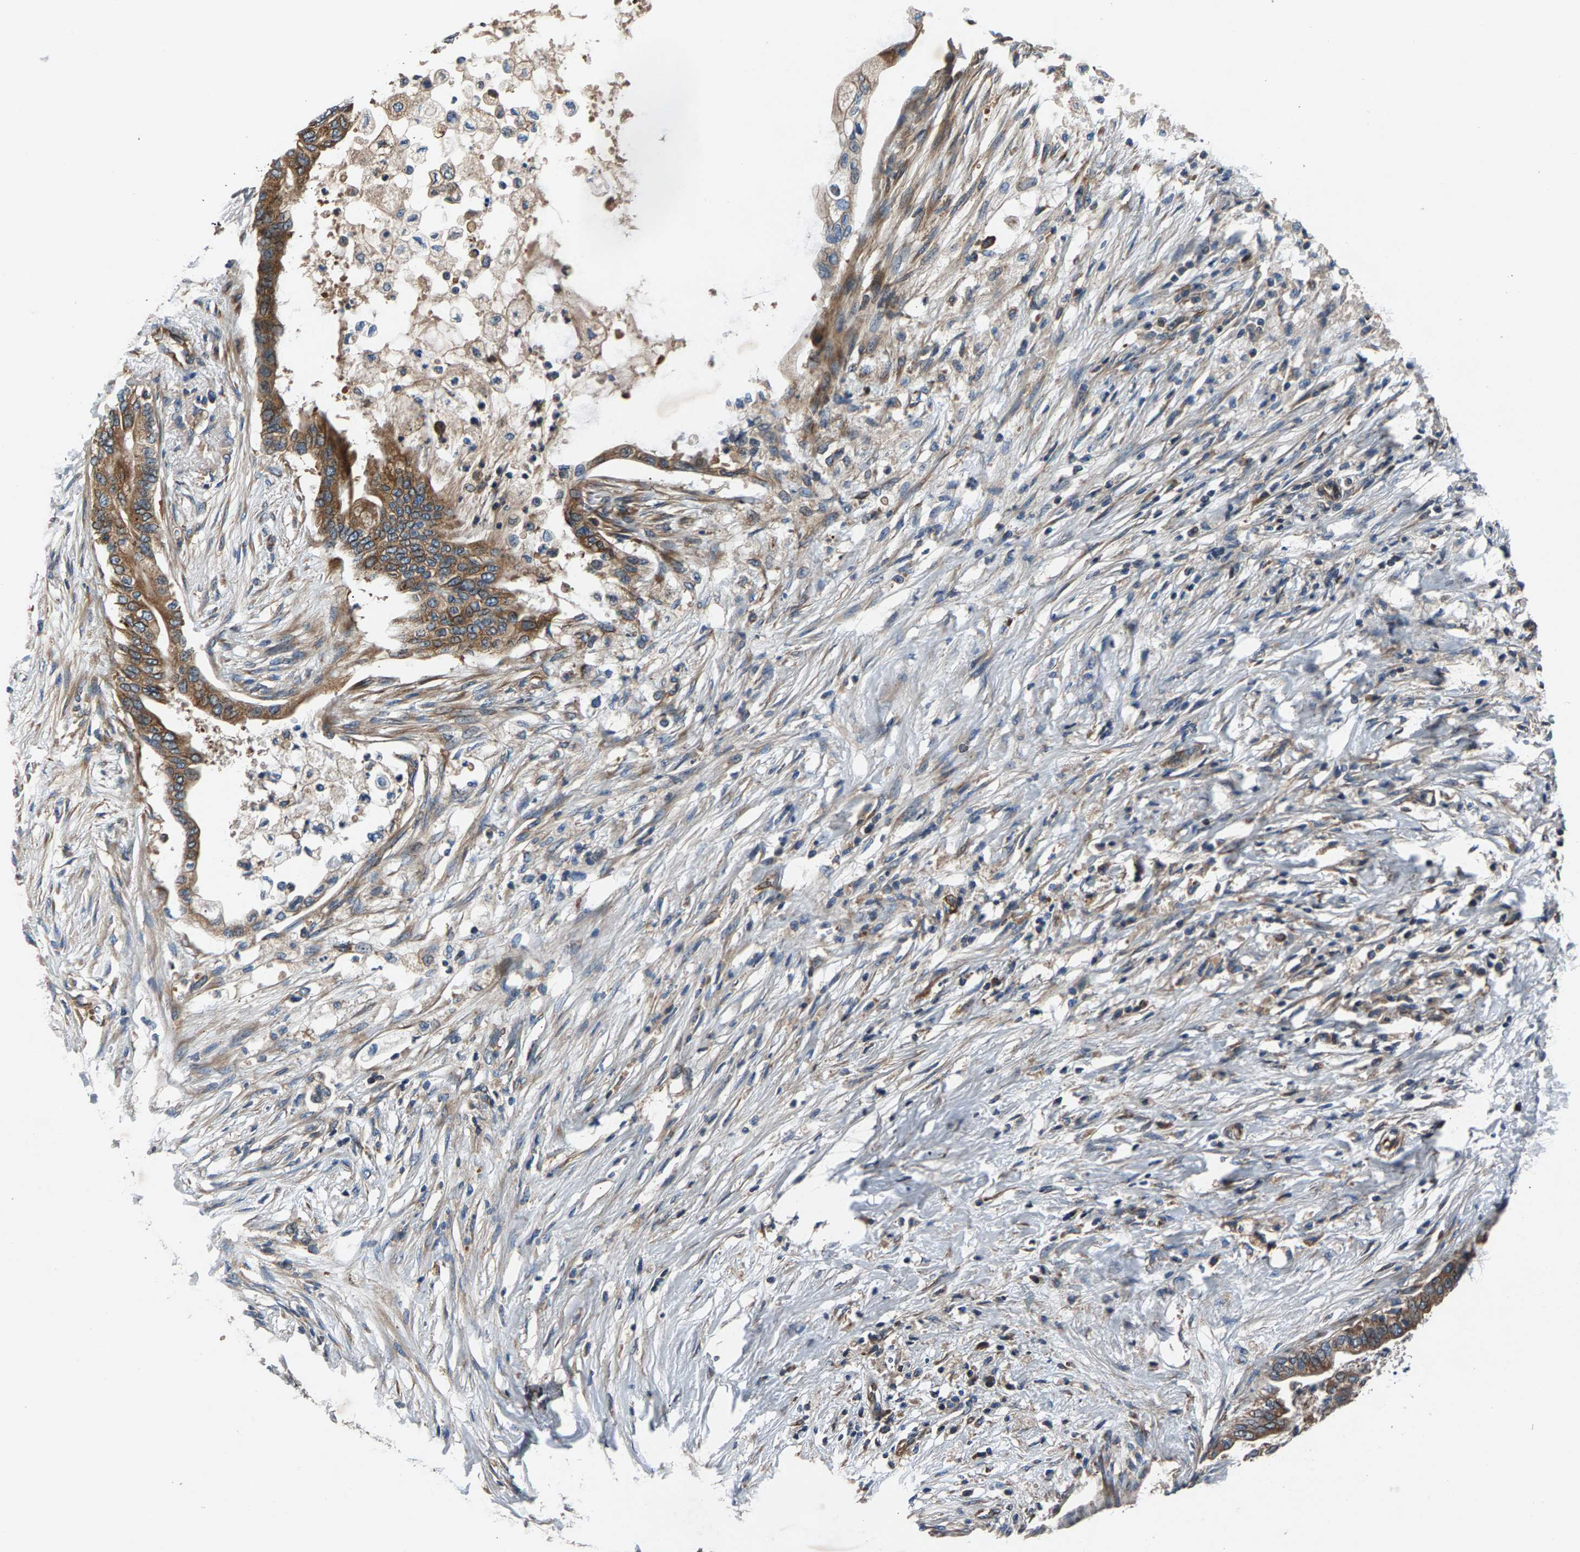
{"staining": {"intensity": "moderate", "quantity": ">75%", "location": "cytoplasmic/membranous"}, "tissue": "pancreatic cancer", "cell_type": "Tumor cells", "image_type": "cancer", "snomed": [{"axis": "morphology", "description": "Normal tissue, NOS"}, {"axis": "morphology", "description": "Adenocarcinoma, NOS"}, {"axis": "topography", "description": "Pancreas"}, {"axis": "topography", "description": "Duodenum"}], "caption": "The histopathology image displays staining of pancreatic cancer (adenocarcinoma), revealing moderate cytoplasmic/membranous protein expression (brown color) within tumor cells.", "gene": "LPCAT1", "patient": {"sex": "female", "age": 60}}